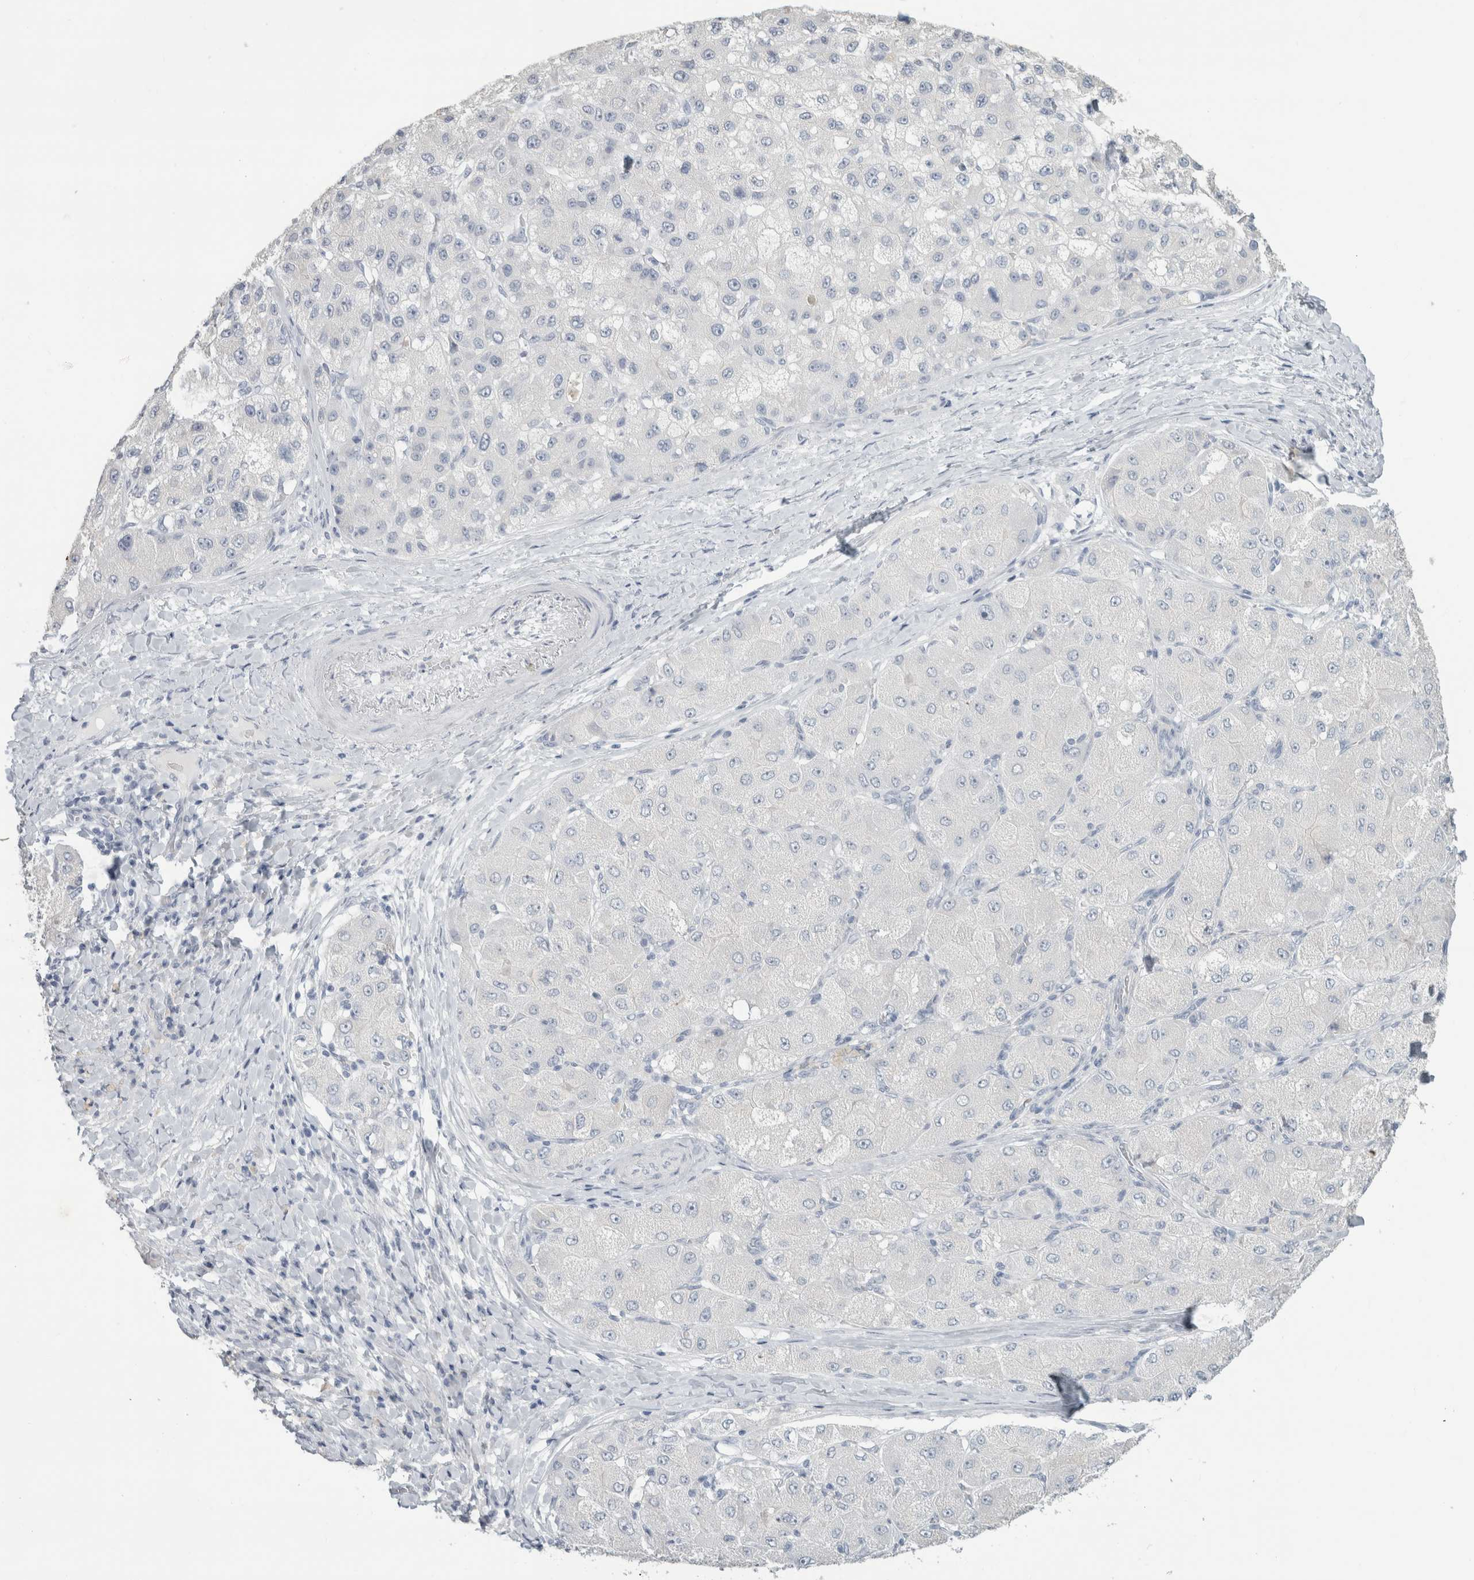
{"staining": {"intensity": "negative", "quantity": "none", "location": "none"}, "tissue": "liver cancer", "cell_type": "Tumor cells", "image_type": "cancer", "snomed": [{"axis": "morphology", "description": "Carcinoma, Hepatocellular, NOS"}, {"axis": "topography", "description": "Liver"}], "caption": "The immunohistochemistry (IHC) image has no significant staining in tumor cells of hepatocellular carcinoma (liver) tissue. Brightfield microscopy of immunohistochemistry (IHC) stained with DAB (3,3'-diaminobenzidine) (brown) and hematoxylin (blue), captured at high magnification.", "gene": "SLC6A1", "patient": {"sex": "male", "age": 80}}